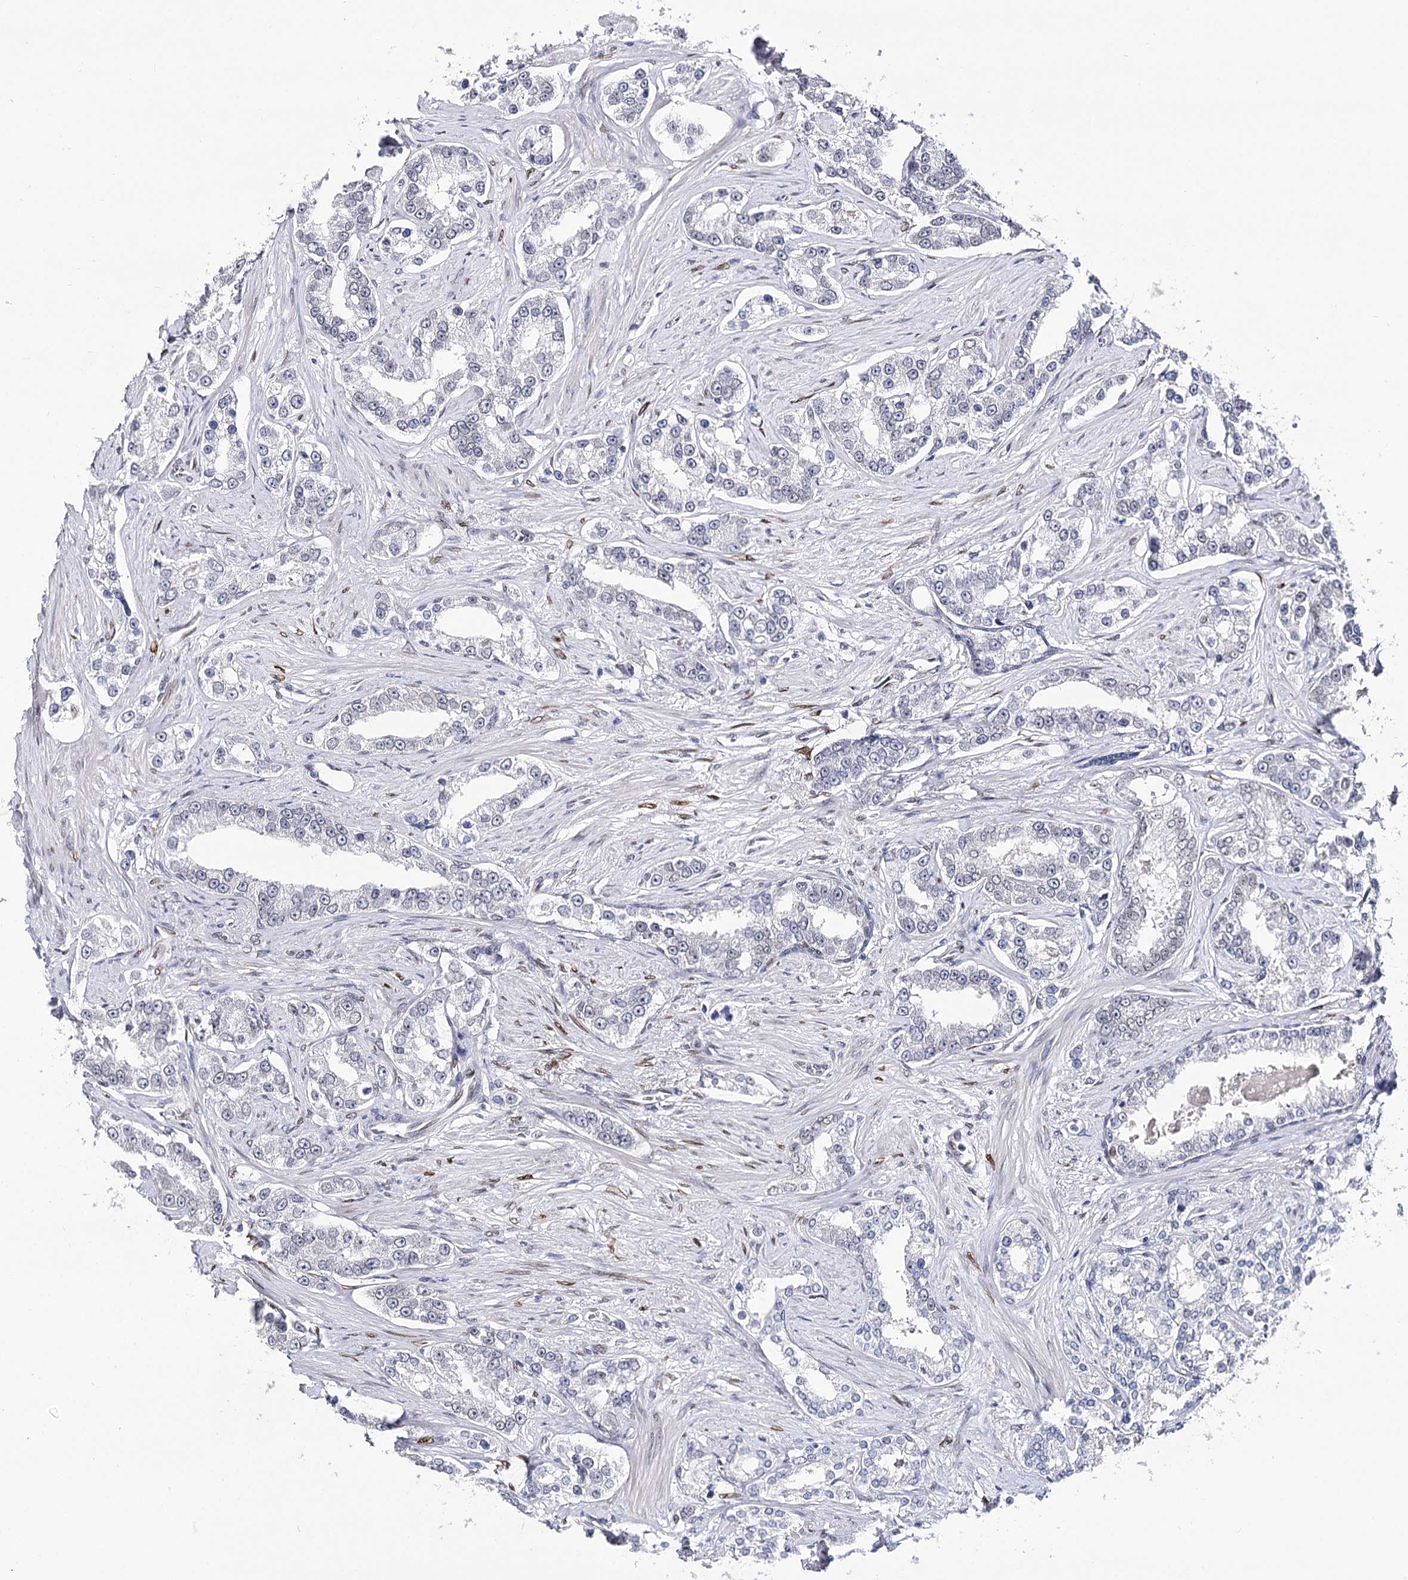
{"staining": {"intensity": "negative", "quantity": "none", "location": "none"}, "tissue": "prostate cancer", "cell_type": "Tumor cells", "image_type": "cancer", "snomed": [{"axis": "morphology", "description": "Normal tissue, NOS"}, {"axis": "morphology", "description": "Adenocarcinoma, High grade"}, {"axis": "topography", "description": "Prostate"}], "caption": "A histopathology image of prostate cancer (adenocarcinoma (high-grade)) stained for a protein exhibits no brown staining in tumor cells.", "gene": "TMEM201", "patient": {"sex": "male", "age": 83}}